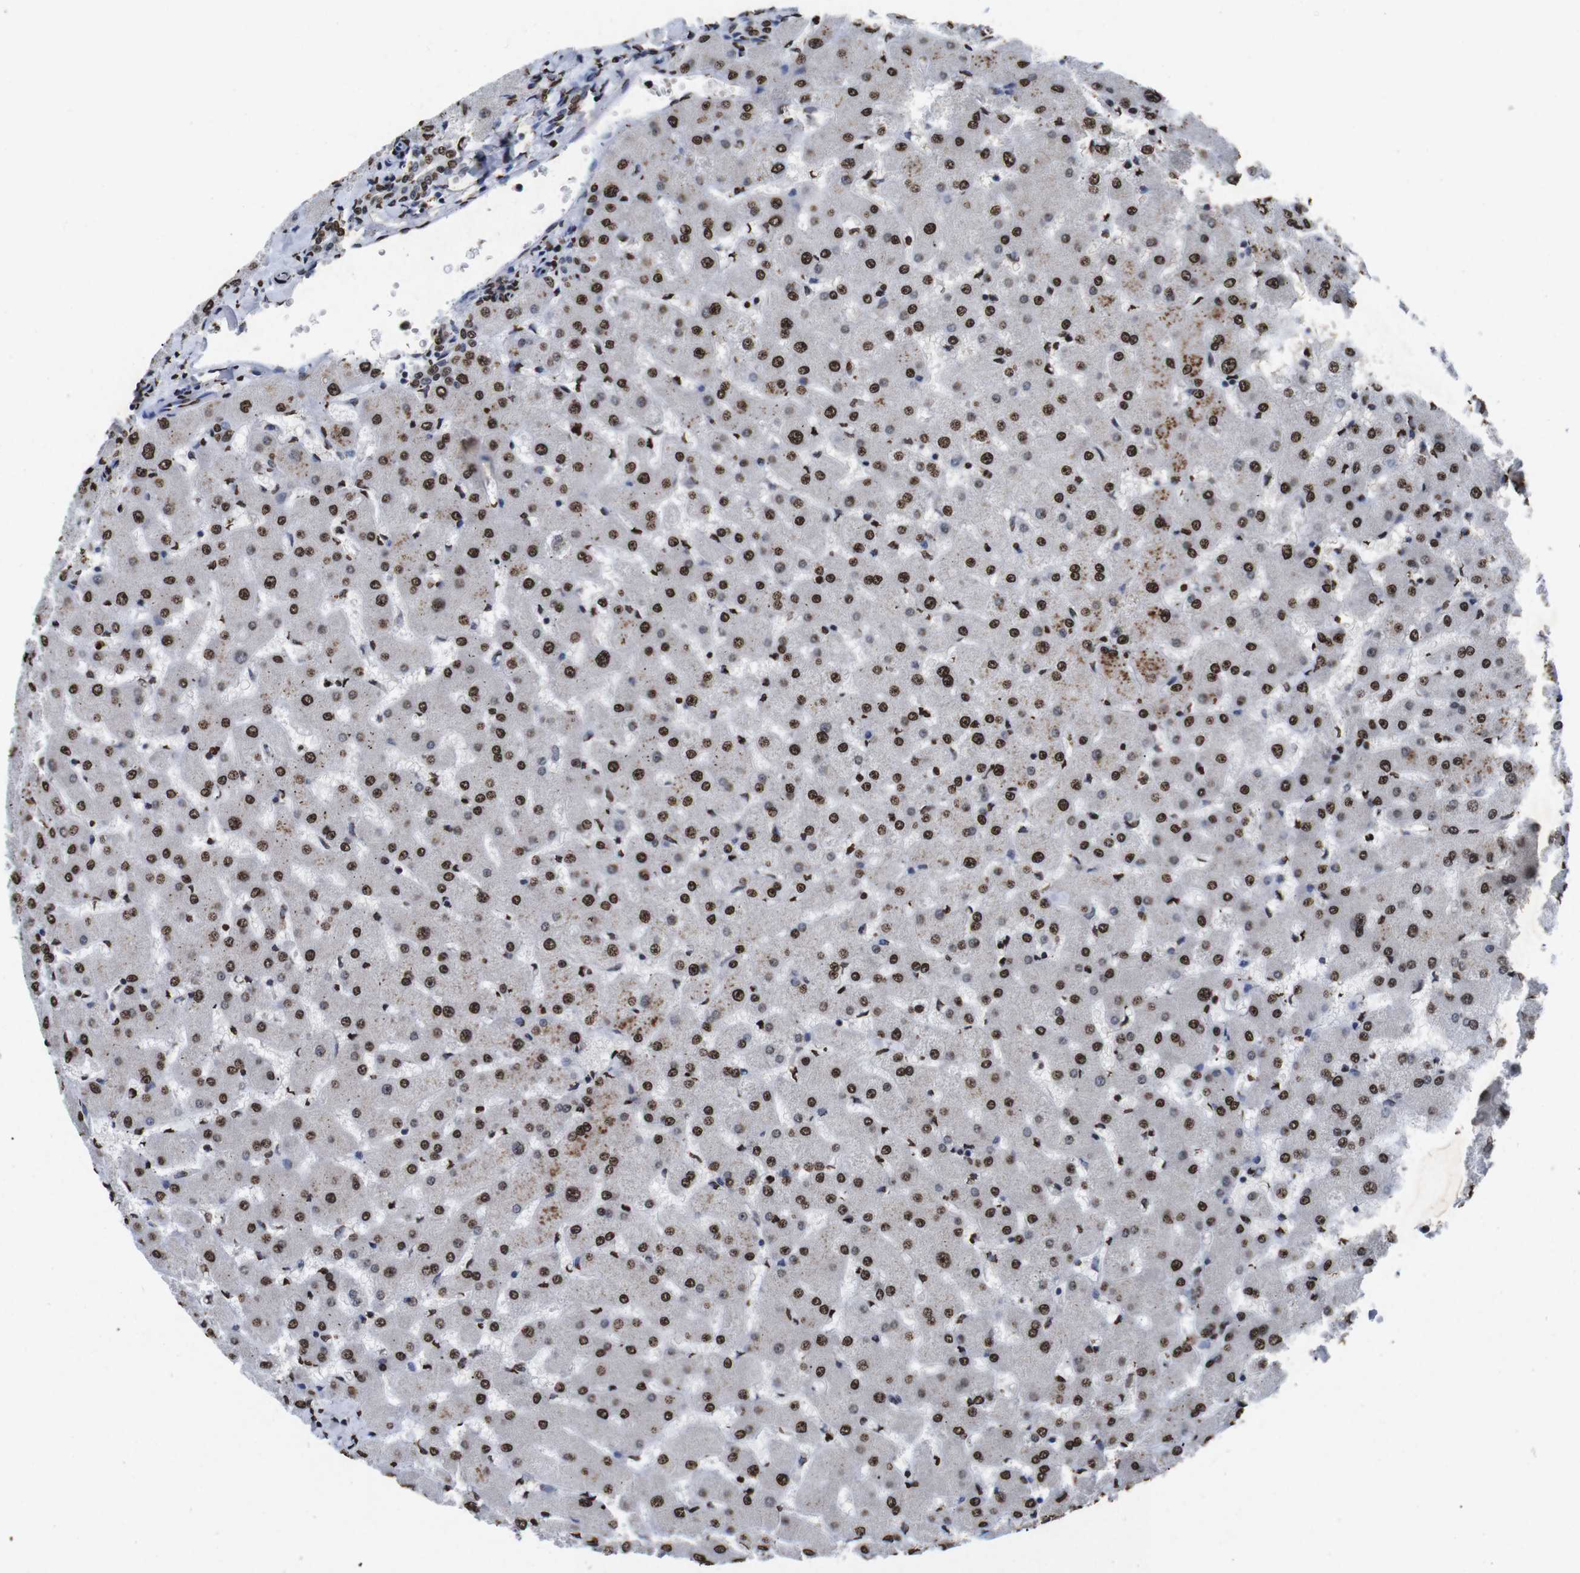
{"staining": {"intensity": "strong", "quantity": ">75%", "location": "nuclear"}, "tissue": "liver", "cell_type": "Cholangiocytes", "image_type": "normal", "snomed": [{"axis": "morphology", "description": "Normal tissue, NOS"}, {"axis": "topography", "description": "Liver"}], "caption": "Immunohistochemistry micrograph of benign liver: liver stained using immunohistochemistry exhibits high levels of strong protein expression localized specifically in the nuclear of cholangiocytes, appearing as a nuclear brown color.", "gene": "MDM2", "patient": {"sex": "female", "age": 63}}